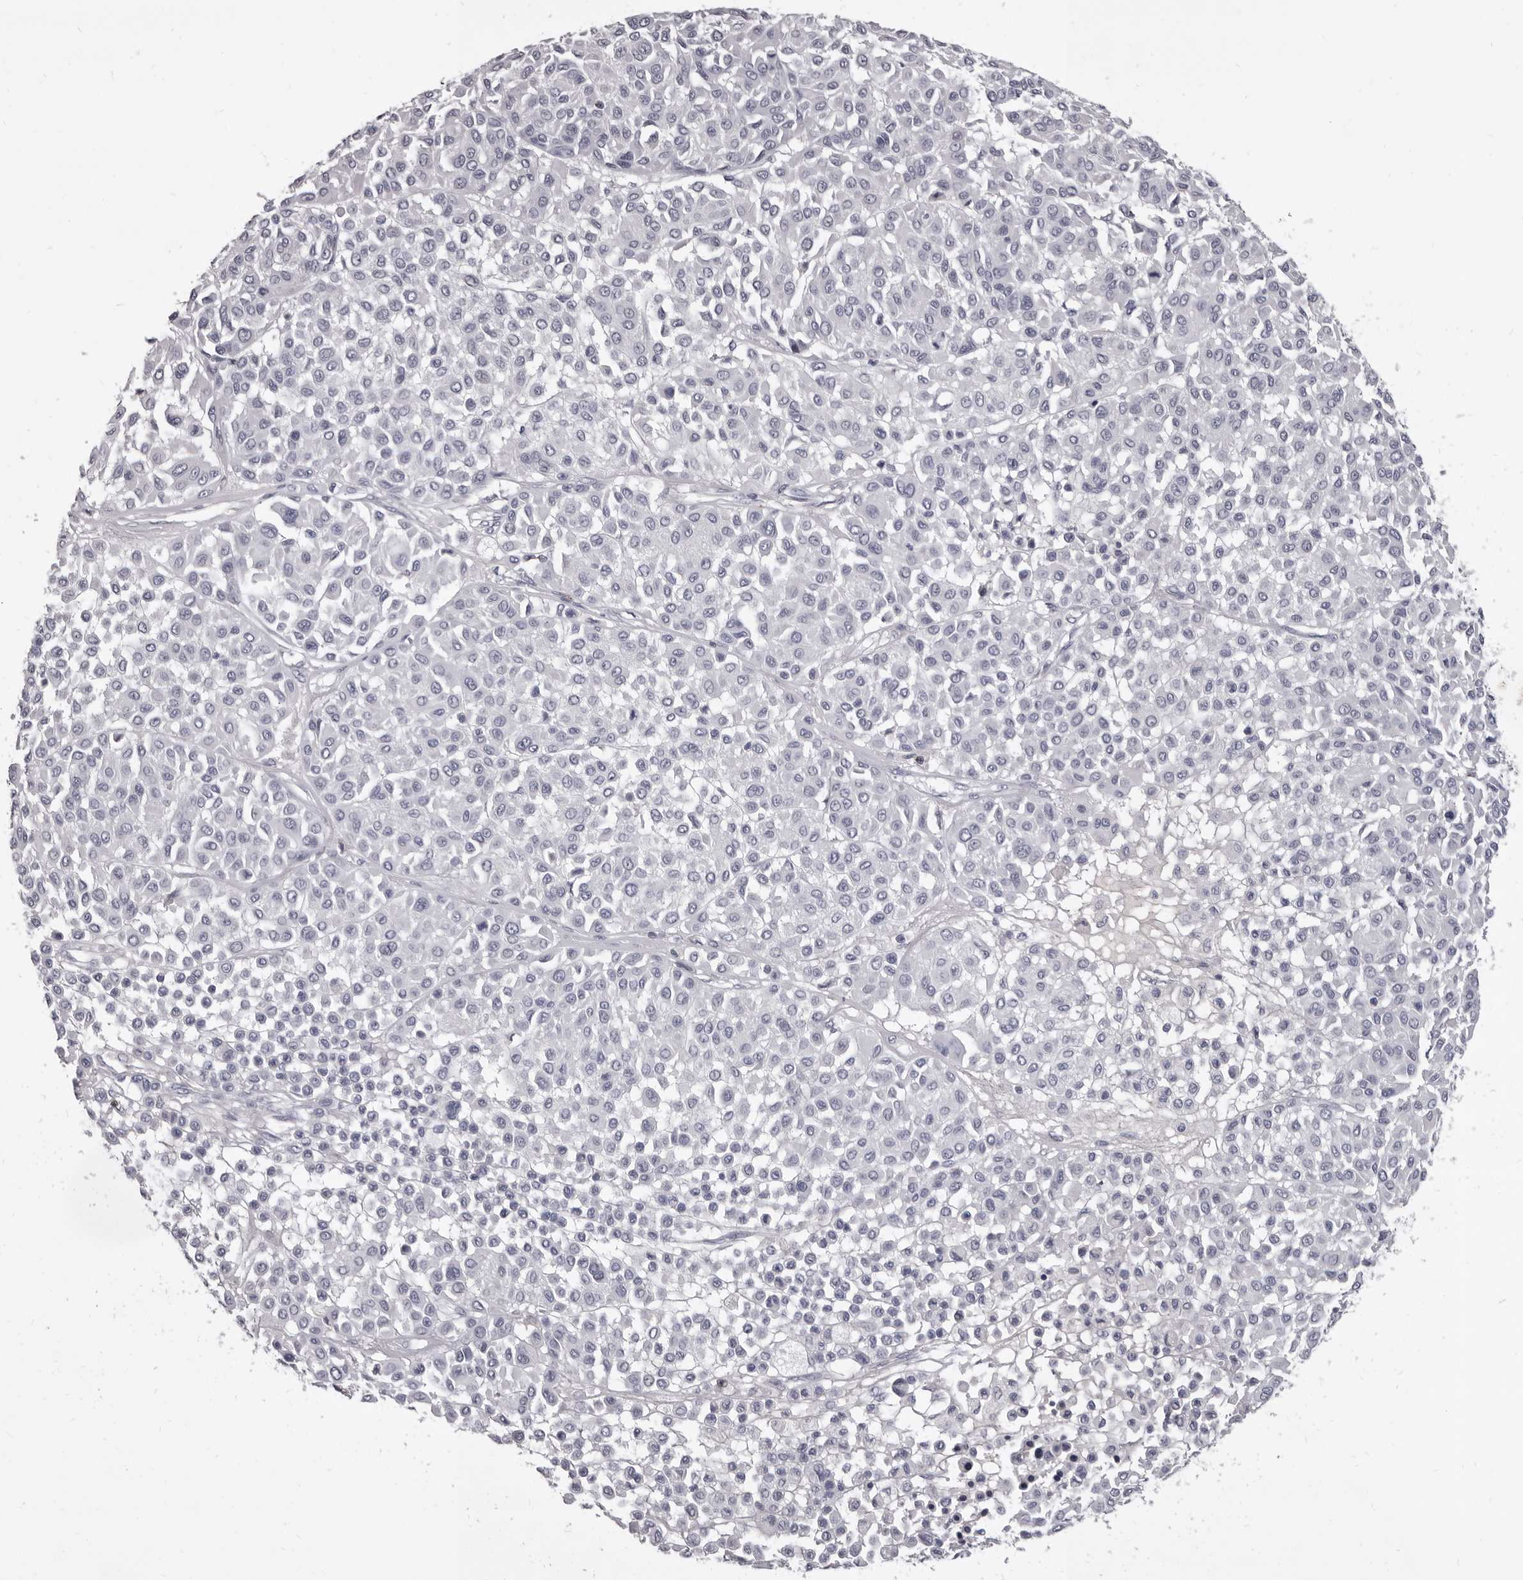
{"staining": {"intensity": "negative", "quantity": "none", "location": "none"}, "tissue": "melanoma", "cell_type": "Tumor cells", "image_type": "cancer", "snomed": [{"axis": "morphology", "description": "Malignant melanoma, Metastatic site"}, {"axis": "topography", "description": "Soft tissue"}], "caption": "High magnification brightfield microscopy of malignant melanoma (metastatic site) stained with DAB (3,3'-diaminobenzidine) (brown) and counterstained with hematoxylin (blue): tumor cells show no significant positivity.", "gene": "GZMH", "patient": {"sex": "male", "age": 41}}